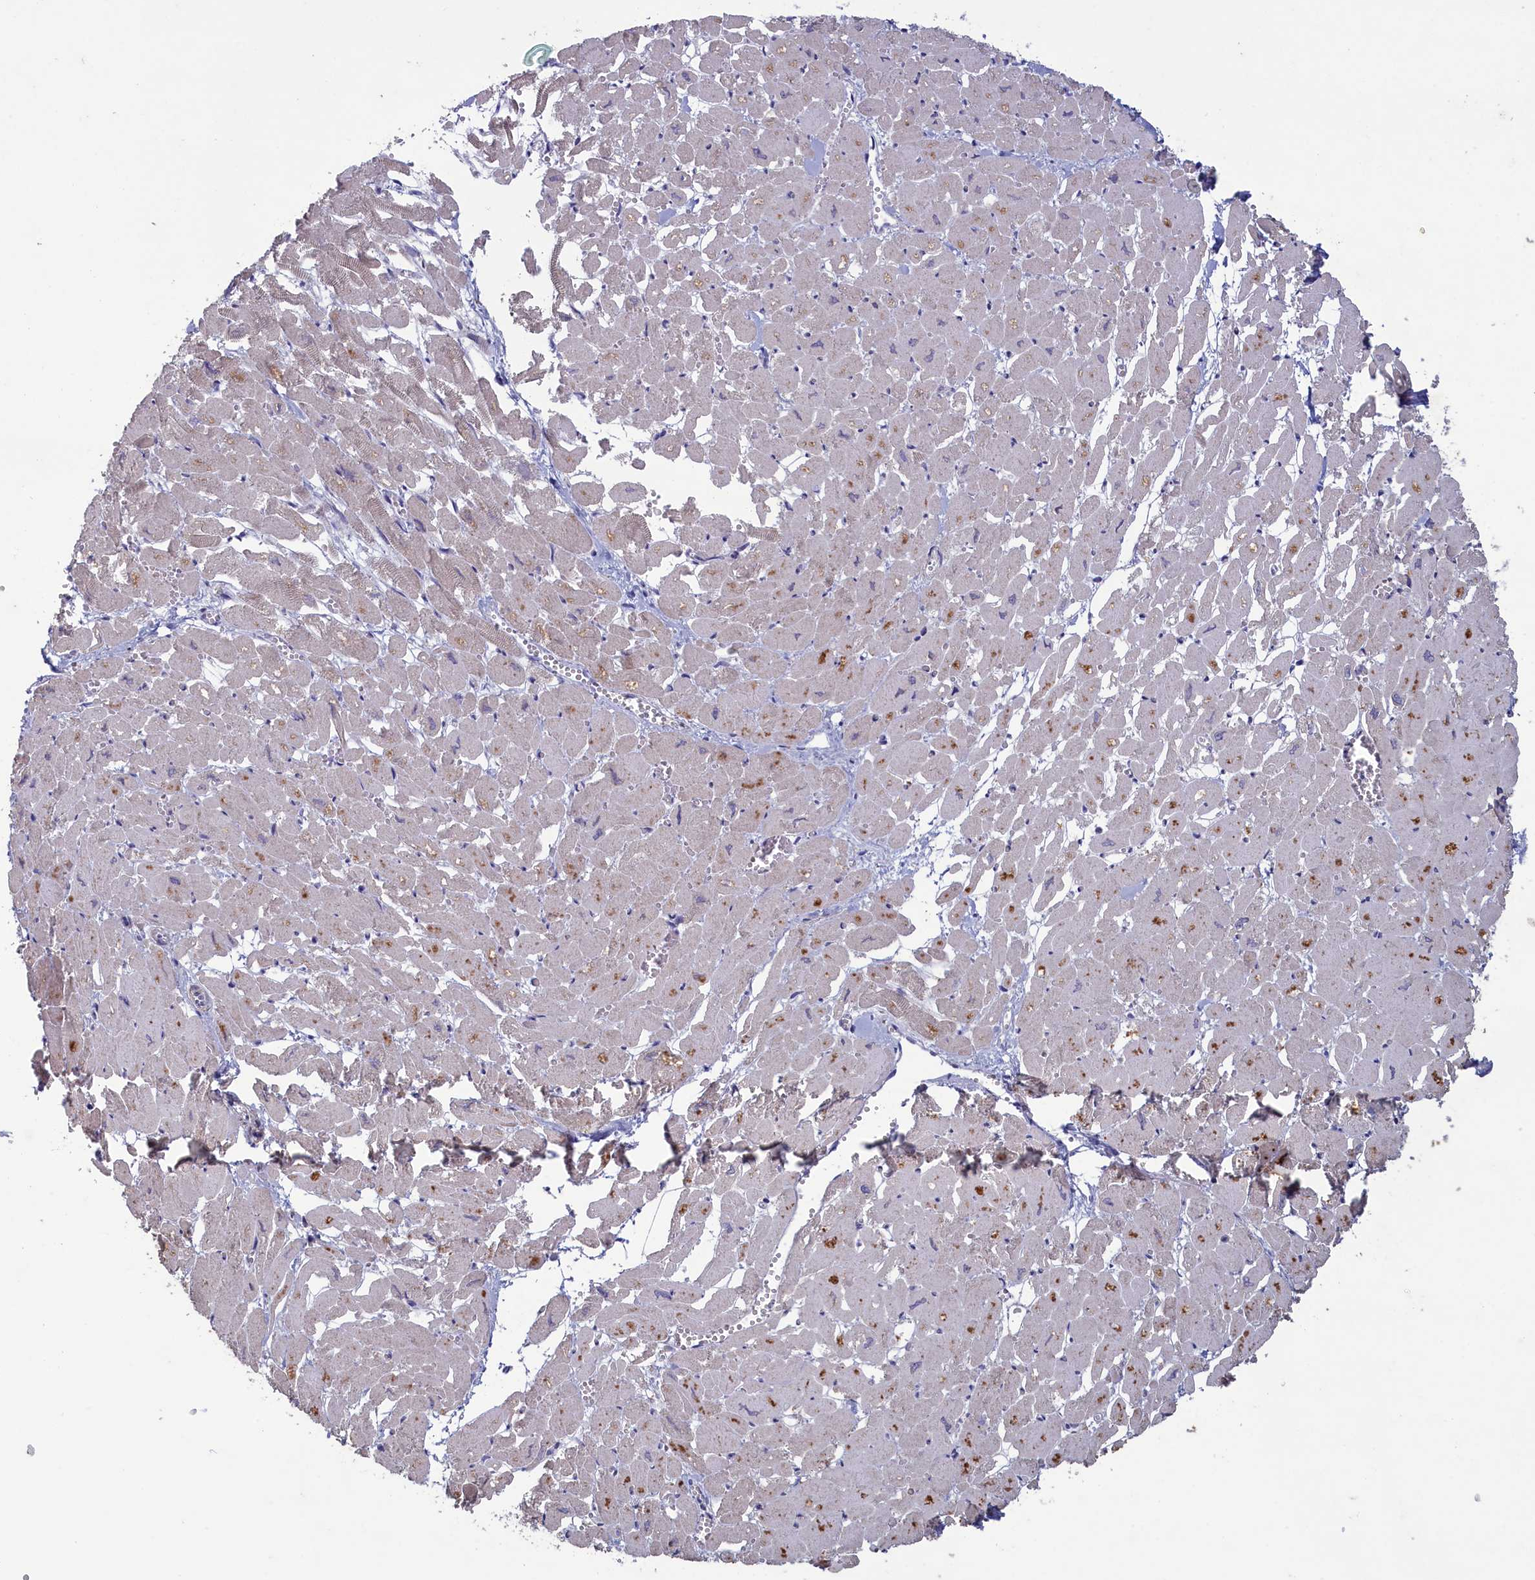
{"staining": {"intensity": "moderate", "quantity": "<25%", "location": "cytoplasmic/membranous"}, "tissue": "heart muscle", "cell_type": "Cardiomyocytes", "image_type": "normal", "snomed": [{"axis": "morphology", "description": "Normal tissue, NOS"}, {"axis": "topography", "description": "Heart"}], "caption": "Immunohistochemical staining of unremarkable heart muscle exhibits low levels of moderate cytoplasmic/membranous expression in about <25% of cardiomyocytes. The protein of interest is stained brown, and the nuclei are stained in blue (DAB IHC with brightfield microscopy, high magnification).", "gene": "ATF7IP2", "patient": {"sex": "male", "age": 54}}